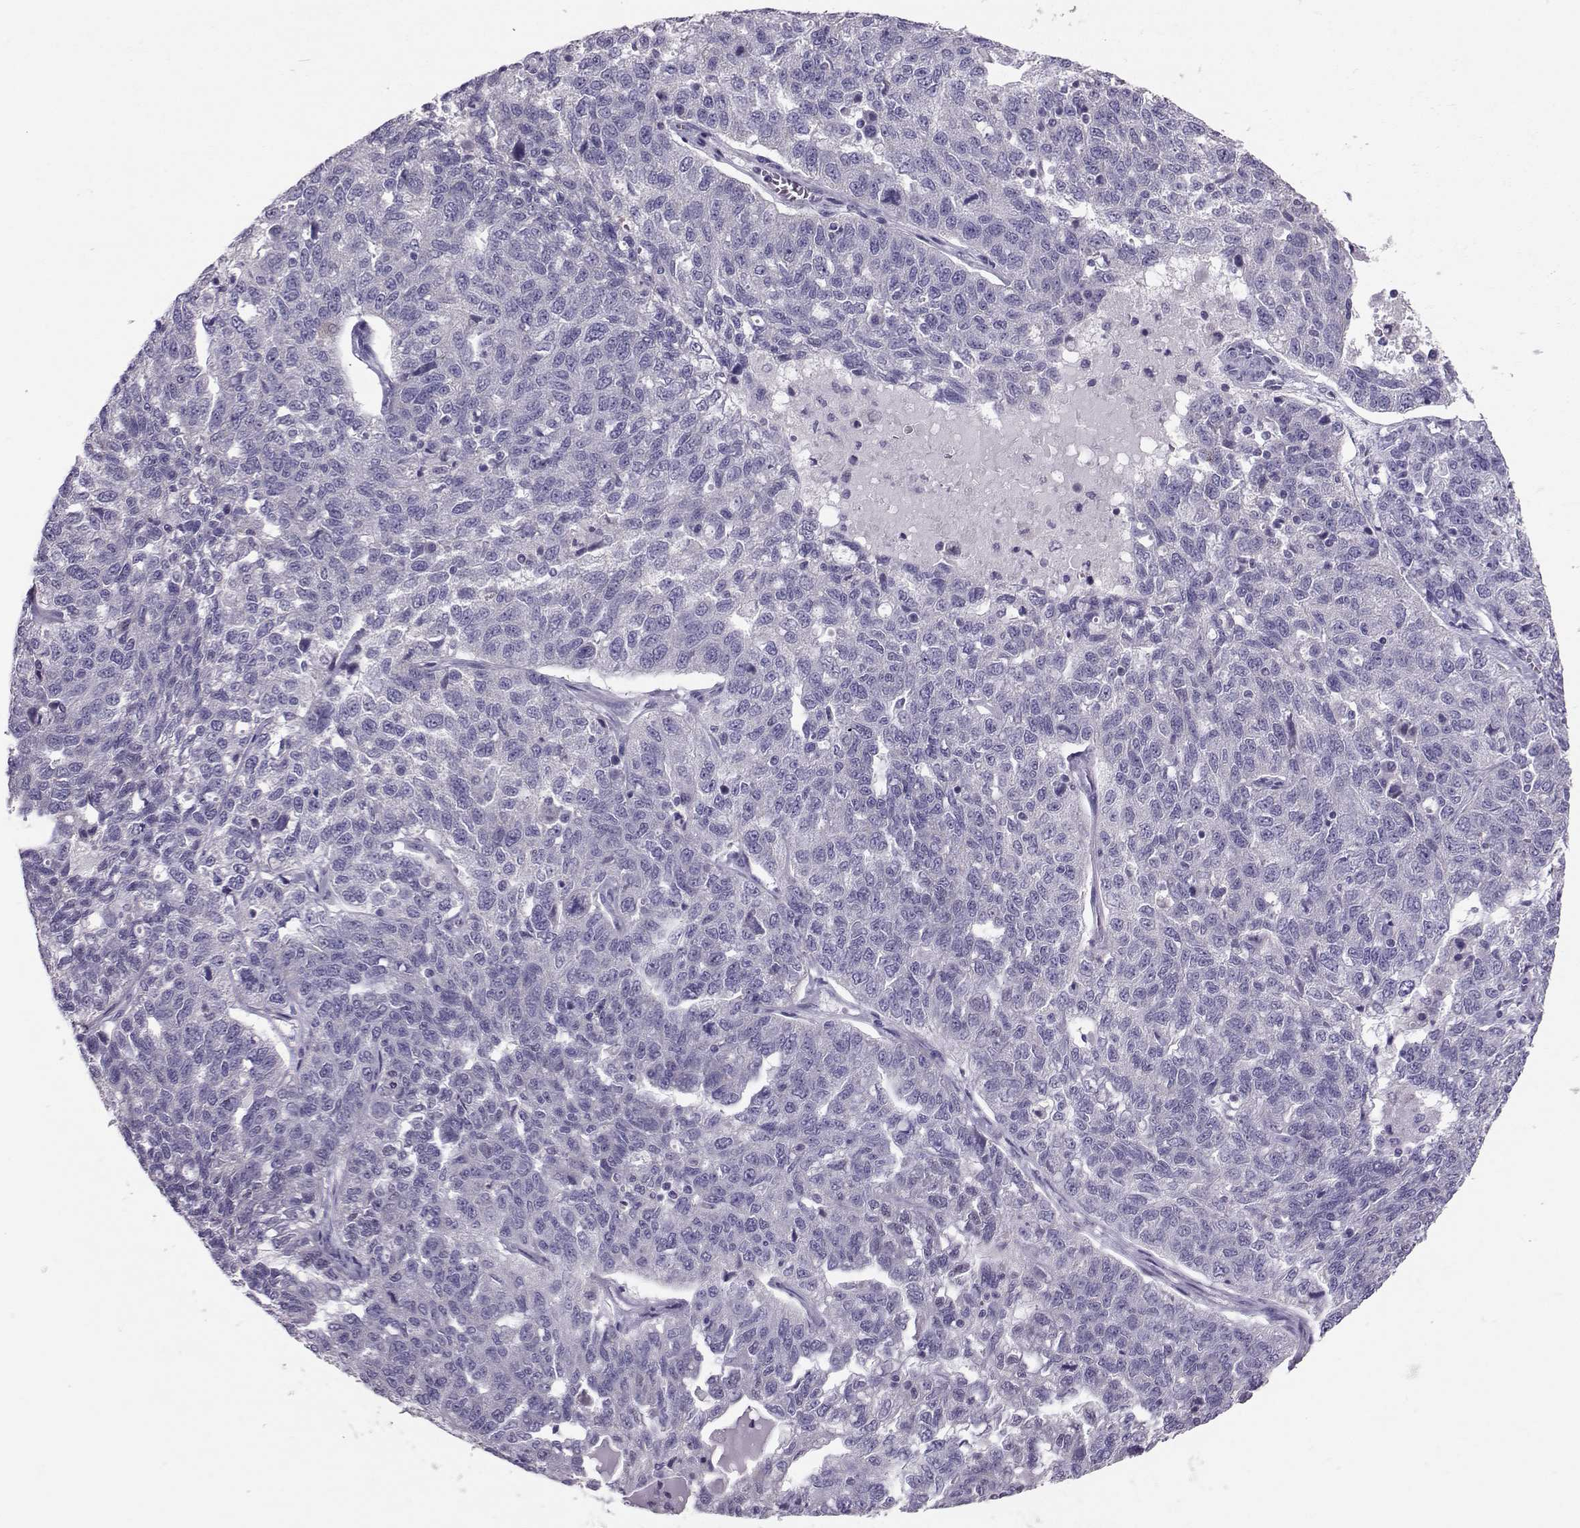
{"staining": {"intensity": "negative", "quantity": "none", "location": "none"}, "tissue": "ovarian cancer", "cell_type": "Tumor cells", "image_type": "cancer", "snomed": [{"axis": "morphology", "description": "Cystadenocarcinoma, serous, NOS"}, {"axis": "topography", "description": "Ovary"}], "caption": "Tumor cells are negative for protein expression in human ovarian serous cystadenocarcinoma.", "gene": "DNAAF1", "patient": {"sex": "female", "age": 71}}